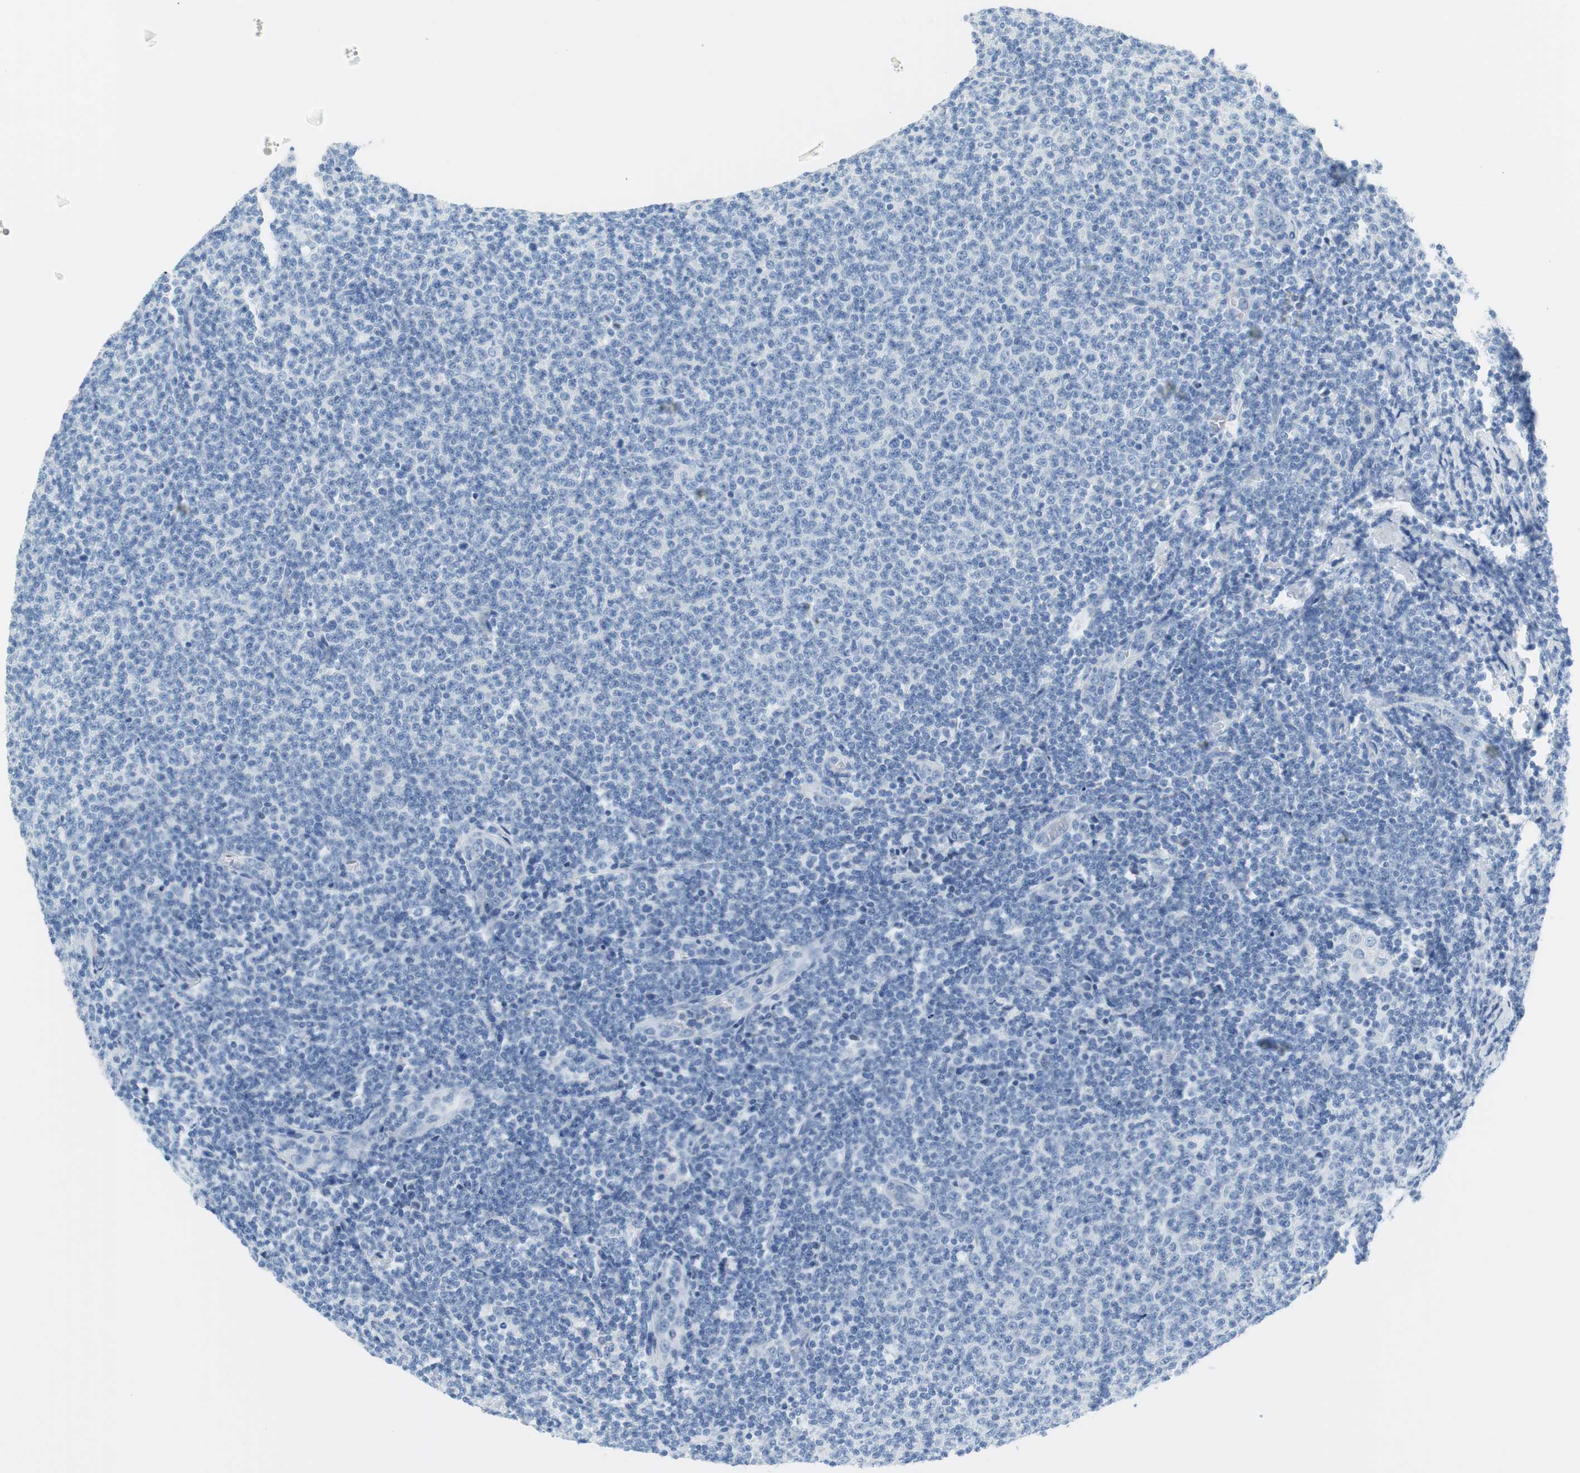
{"staining": {"intensity": "negative", "quantity": "none", "location": "none"}, "tissue": "lymphoma", "cell_type": "Tumor cells", "image_type": "cancer", "snomed": [{"axis": "morphology", "description": "Malignant lymphoma, non-Hodgkin's type, Low grade"}, {"axis": "topography", "description": "Lymph node"}], "caption": "Tumor cells are negative for brown protein staining in lymphoma.", "gene": "MYH1", "patient": {"sex": "male", "age": 66}}